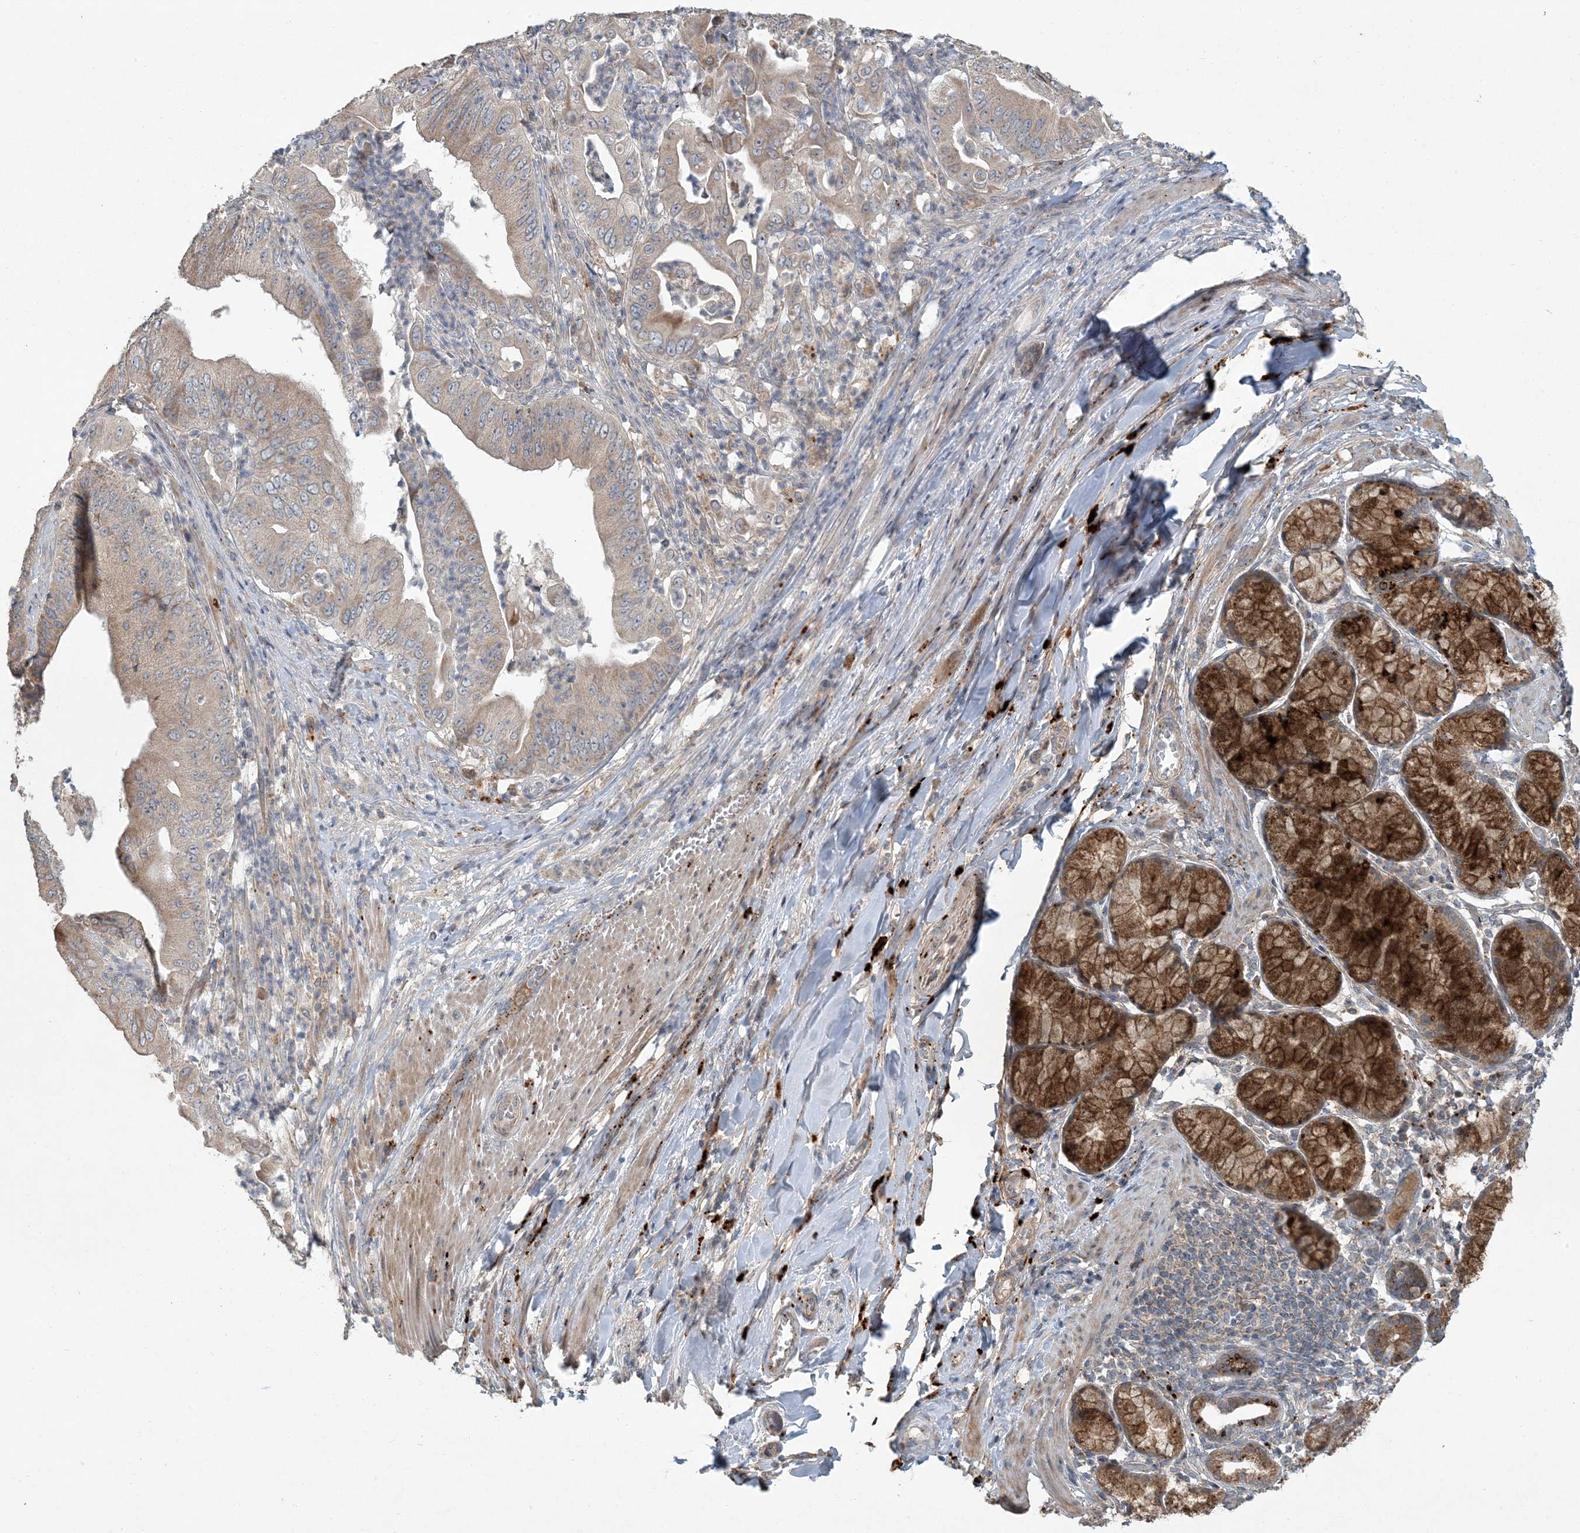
{"staining": {"intensity": "moderate", "quantity": ">75%", "location": "cytoplasmic/membranous"}, "tissue": "pancreatic cancer", "cell_type": "Tumor cells", "image_type": "cancer", "snomed": [{"axis": "morphology", "description": "Adenocarcinoma, NOS"}, {"axis": "topography", "description": "Pancreas"}], "caption": "Pancreatic cancer (adenocarcinoma) tissue displays moderate cytoplasmic/membranous staining in approximately >75% of tumor cells, visualized by immunohistochemistry.", "gene": "LTN1", "patient": {"sex": "female", "age": 77}}